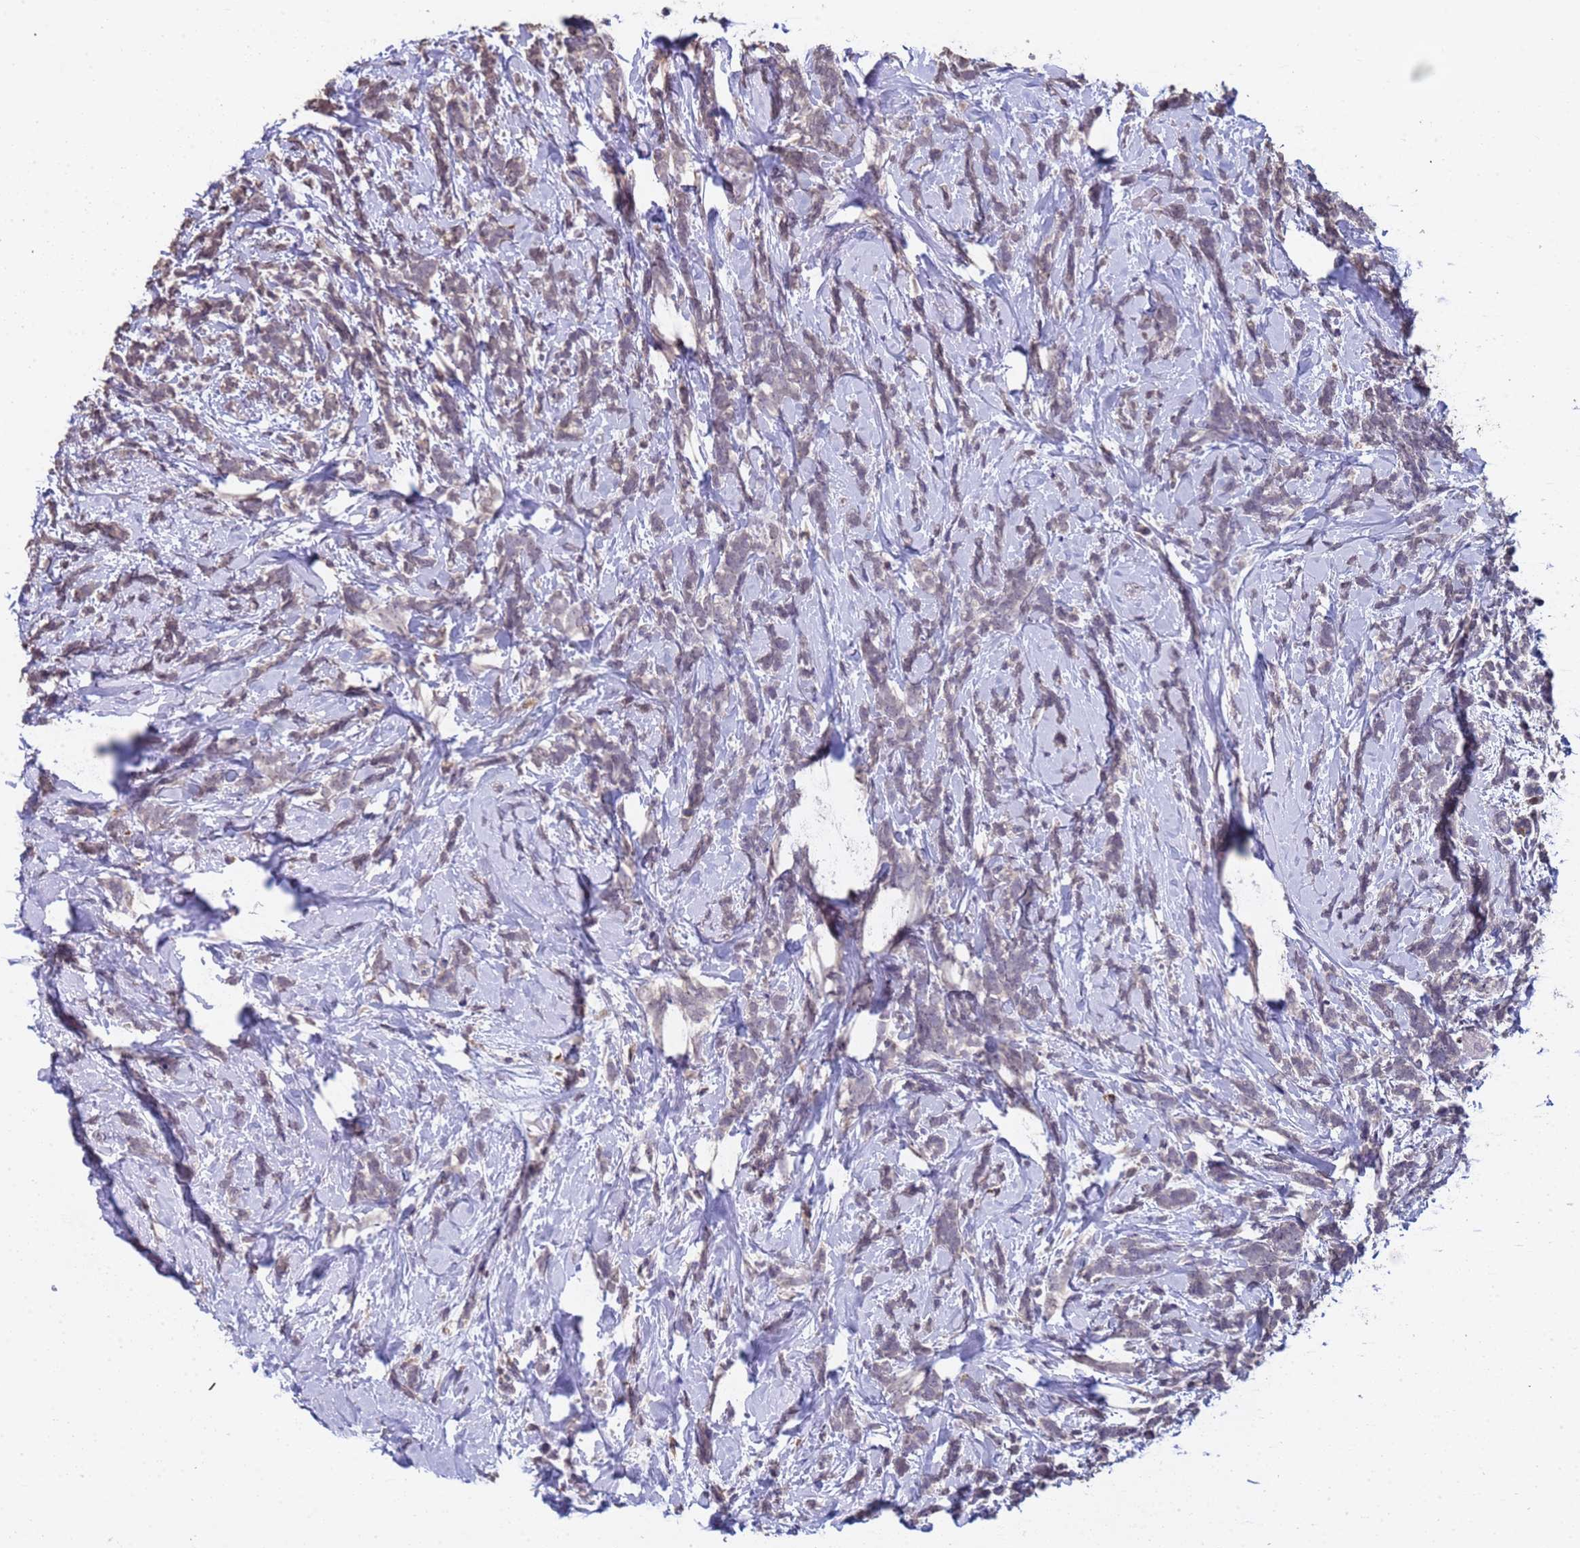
{"staining": {"intensity": "weak", "quantity": "25%-75%", "location": "cytoplasmic/membranous,nuclear"}, "tissue": "breast cancer", "cell_type": "Tumor cells", "image_type": "cancer", "snomed": [{"axis": "morphology", "description": "Lobular carcinoma"}, {"axis": "topography", "description": "Breast"}], "caption": "Lobular carcinoma (breast) tissue demonstrates weak cytoplasmic/membranous and nuclear staining in approximately 25%-75% of tumor cells", "gene": "ZNF248", "patient": {"sex": "female", "age": 58}}